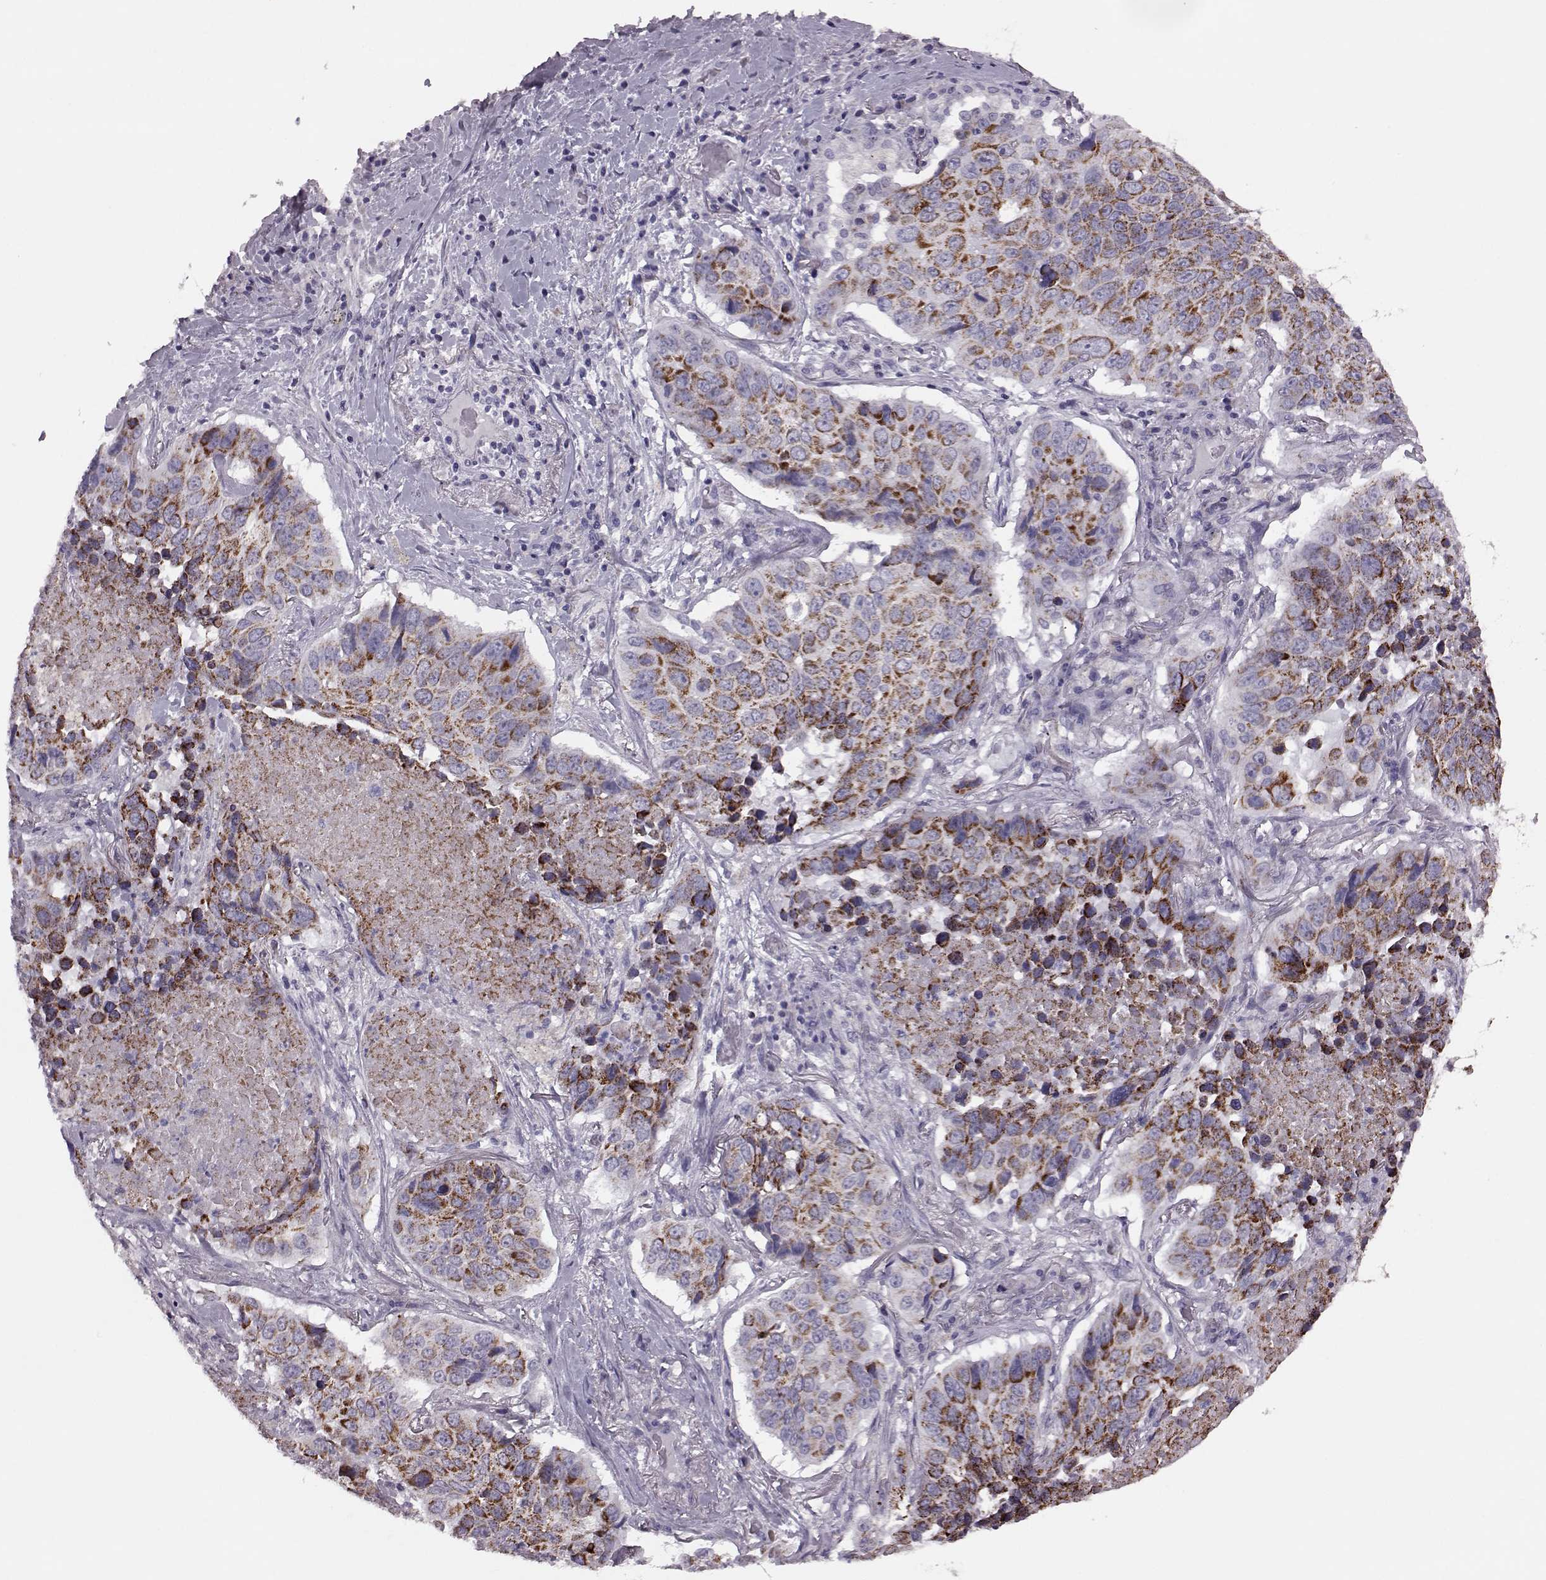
{"staining": {"intensity": "strong", "quantity": ">75%", "location": "cytoplasmic/membranous"}, "tissue": "lung cancer", "cell_type": "Tumor cells", "image_type": "cancer", "snomed": [{"axis": "morphology", "description": "Normal tissue, NOS"}, {"axis": "morphology", "description": "Squamous cell carcinoma, NOS"}, {"axis": "topography", "description": "Bronchus"}, {"axis": "topography", "description": "Lung"}], "caption": "Immunohistochemical staining of lung cancer demonstrates high levels of strong cytoplasmic/membranous staining in approximately >75% of tumor cells.", "gene": "RIMS2", "patient": {"sex": "male", "age": 64}}